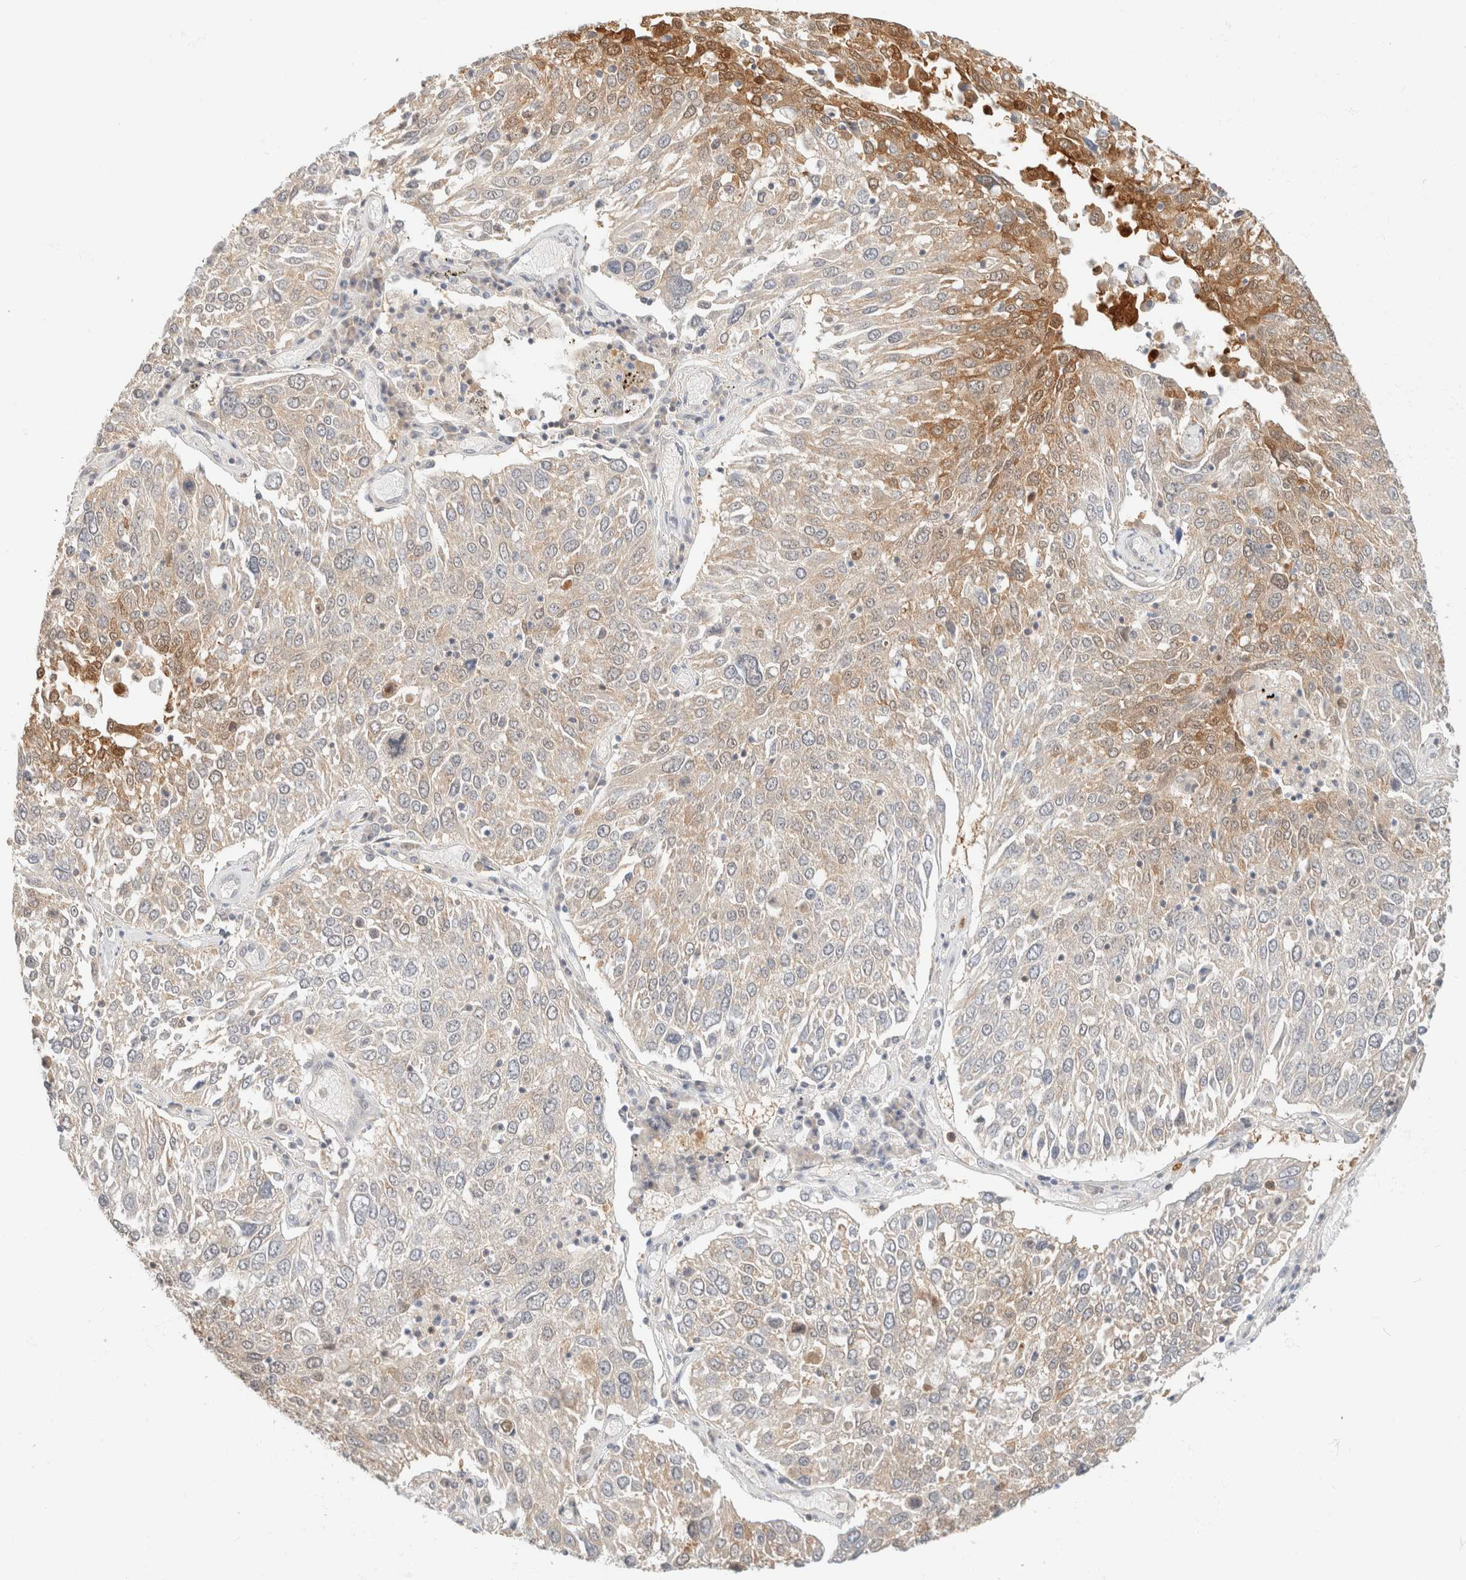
{"staining": {"intensity": "moderate", "quantity": "<25%", "location": "cytoplasmic/membranous"}, "tissue": "lung cancer", "cell_type": "Tumor cells", "image_type": "cancer", "snomed": [{"axis": "morphology", "description": "Squamous cell carcinoma, NOS"}, {"axis": "topography", "description": "Lung"}], "caption": "Moderate cytoplasmic/membranous protein expression is present in about <25% of tumor cells in squamous cell carcinoma (lung). Nuclei are stained in blue.", "gene": "GPI", "patient": {"sex": "male", "age": 65}}